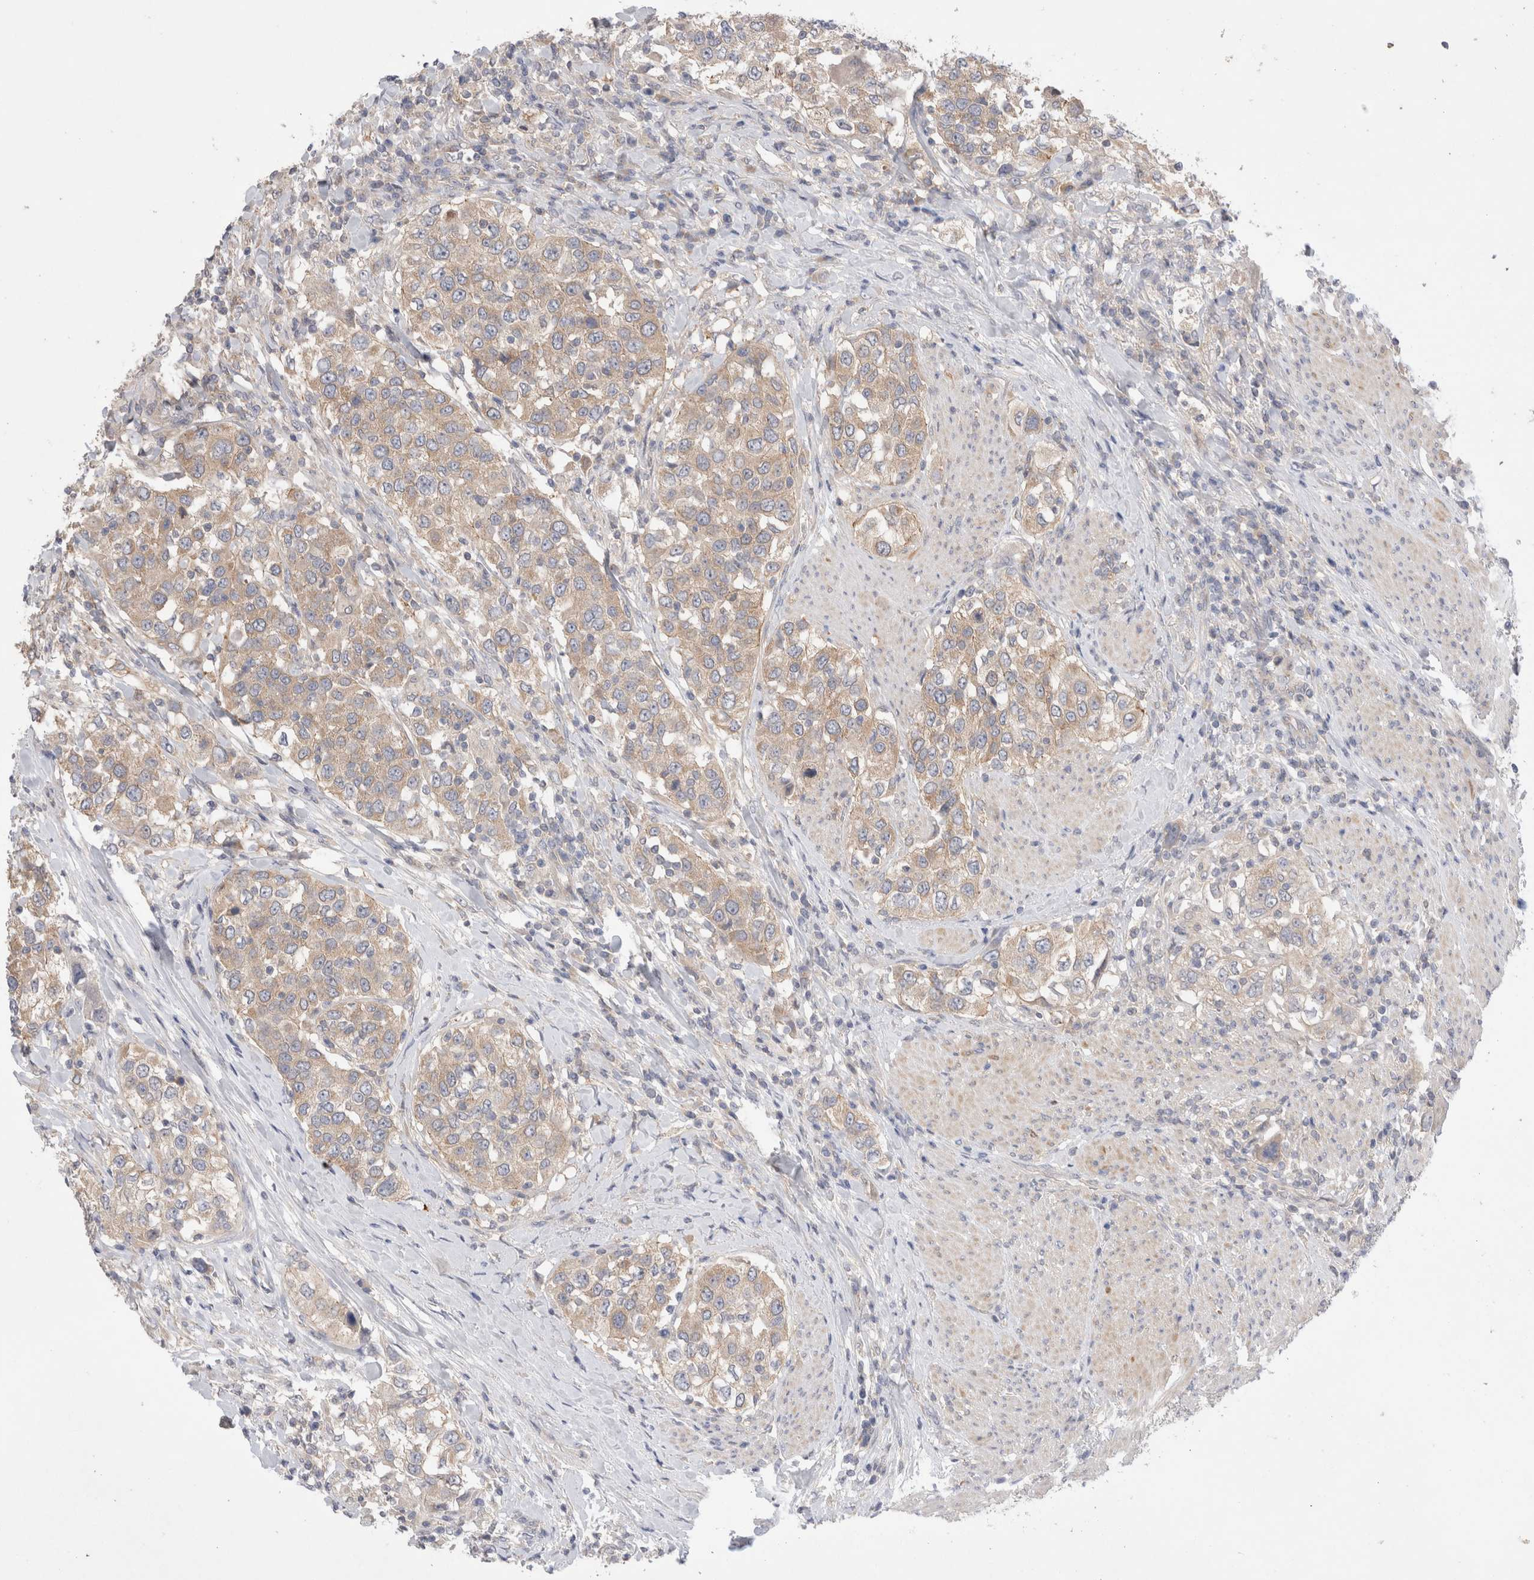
{"staining": {"intensity": "weak", "quantity": ">75%", "location": "cytoplasmic/membranous"}, "tissue": "urothelial cancer", "cell_type": "Tumor cells", "image_type": "cancer", "snomed": [{"axis": "morphology", "description": "Urothelial carcinoma, High grade"}, {"axis": "topography", "description": "Urinary bladder"}], "caption": "IHC photomicrograph of urothelial cancer stained for a protein (brown), which demonstrates low levels of weak cytoplasmic/membranous staining in about >75% of tumor cells.", "gene": "IFT74", "patient": {"sex": "female", "age": 80}}